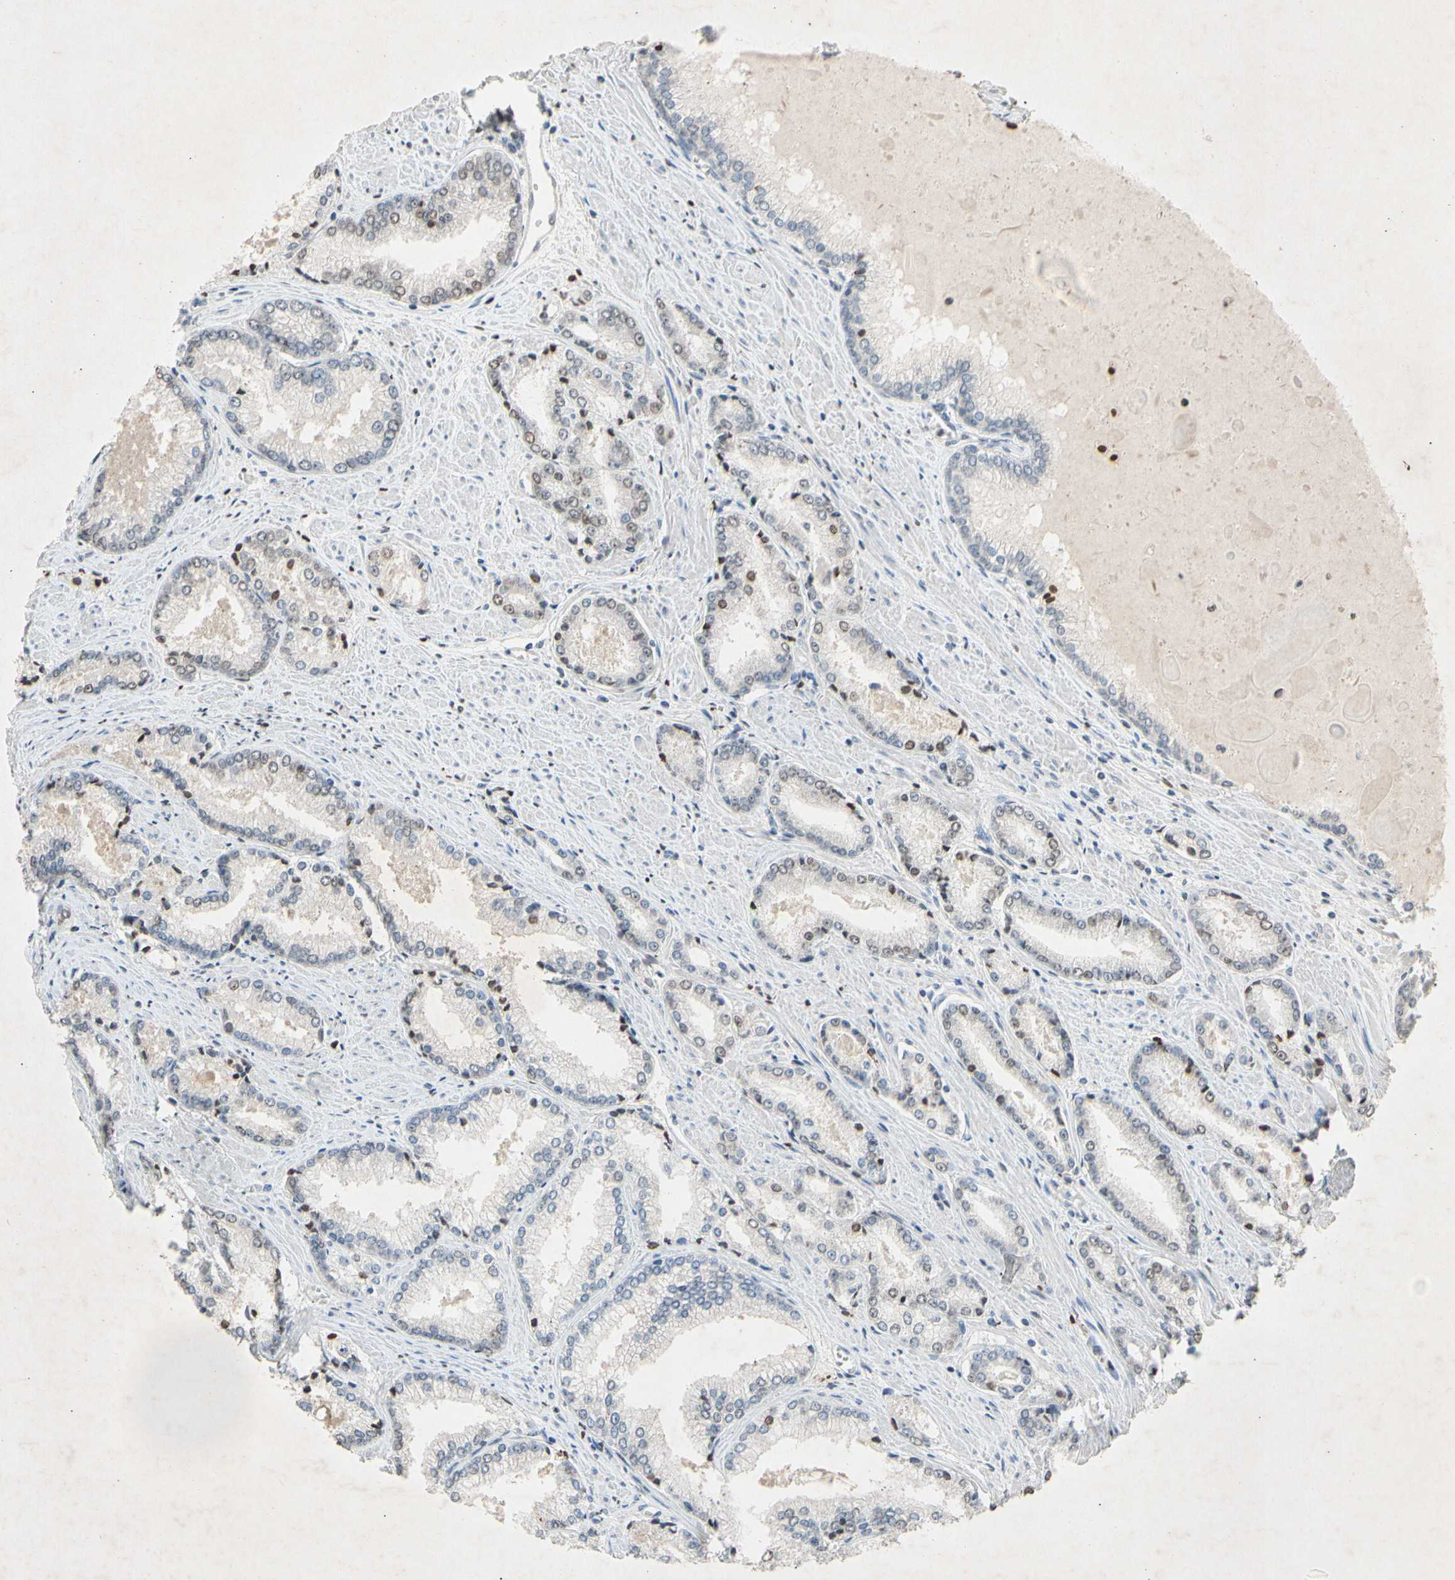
{"staining": {"intensity": "weak", "quantity": ">75%", "location": "cytoplasmic/membranous"}, "tissue": "prostate cancer", "cell_type": "Tumor cells", "image_type": "cancer", "snomed": [{"axis": "morphology", "description": "Adenocarcinoma, Low grade"}, {"axis": "topography", "description": "Prostate"}], "caption": "This is a histology image of IHC staining of low-grade adenocarcinoma (prostate), which shows weak staining in the cytoplasmic/membranous of tumor cells.", "gene": "PRDX4", "patient": {"sex": "male", "age": 64}}